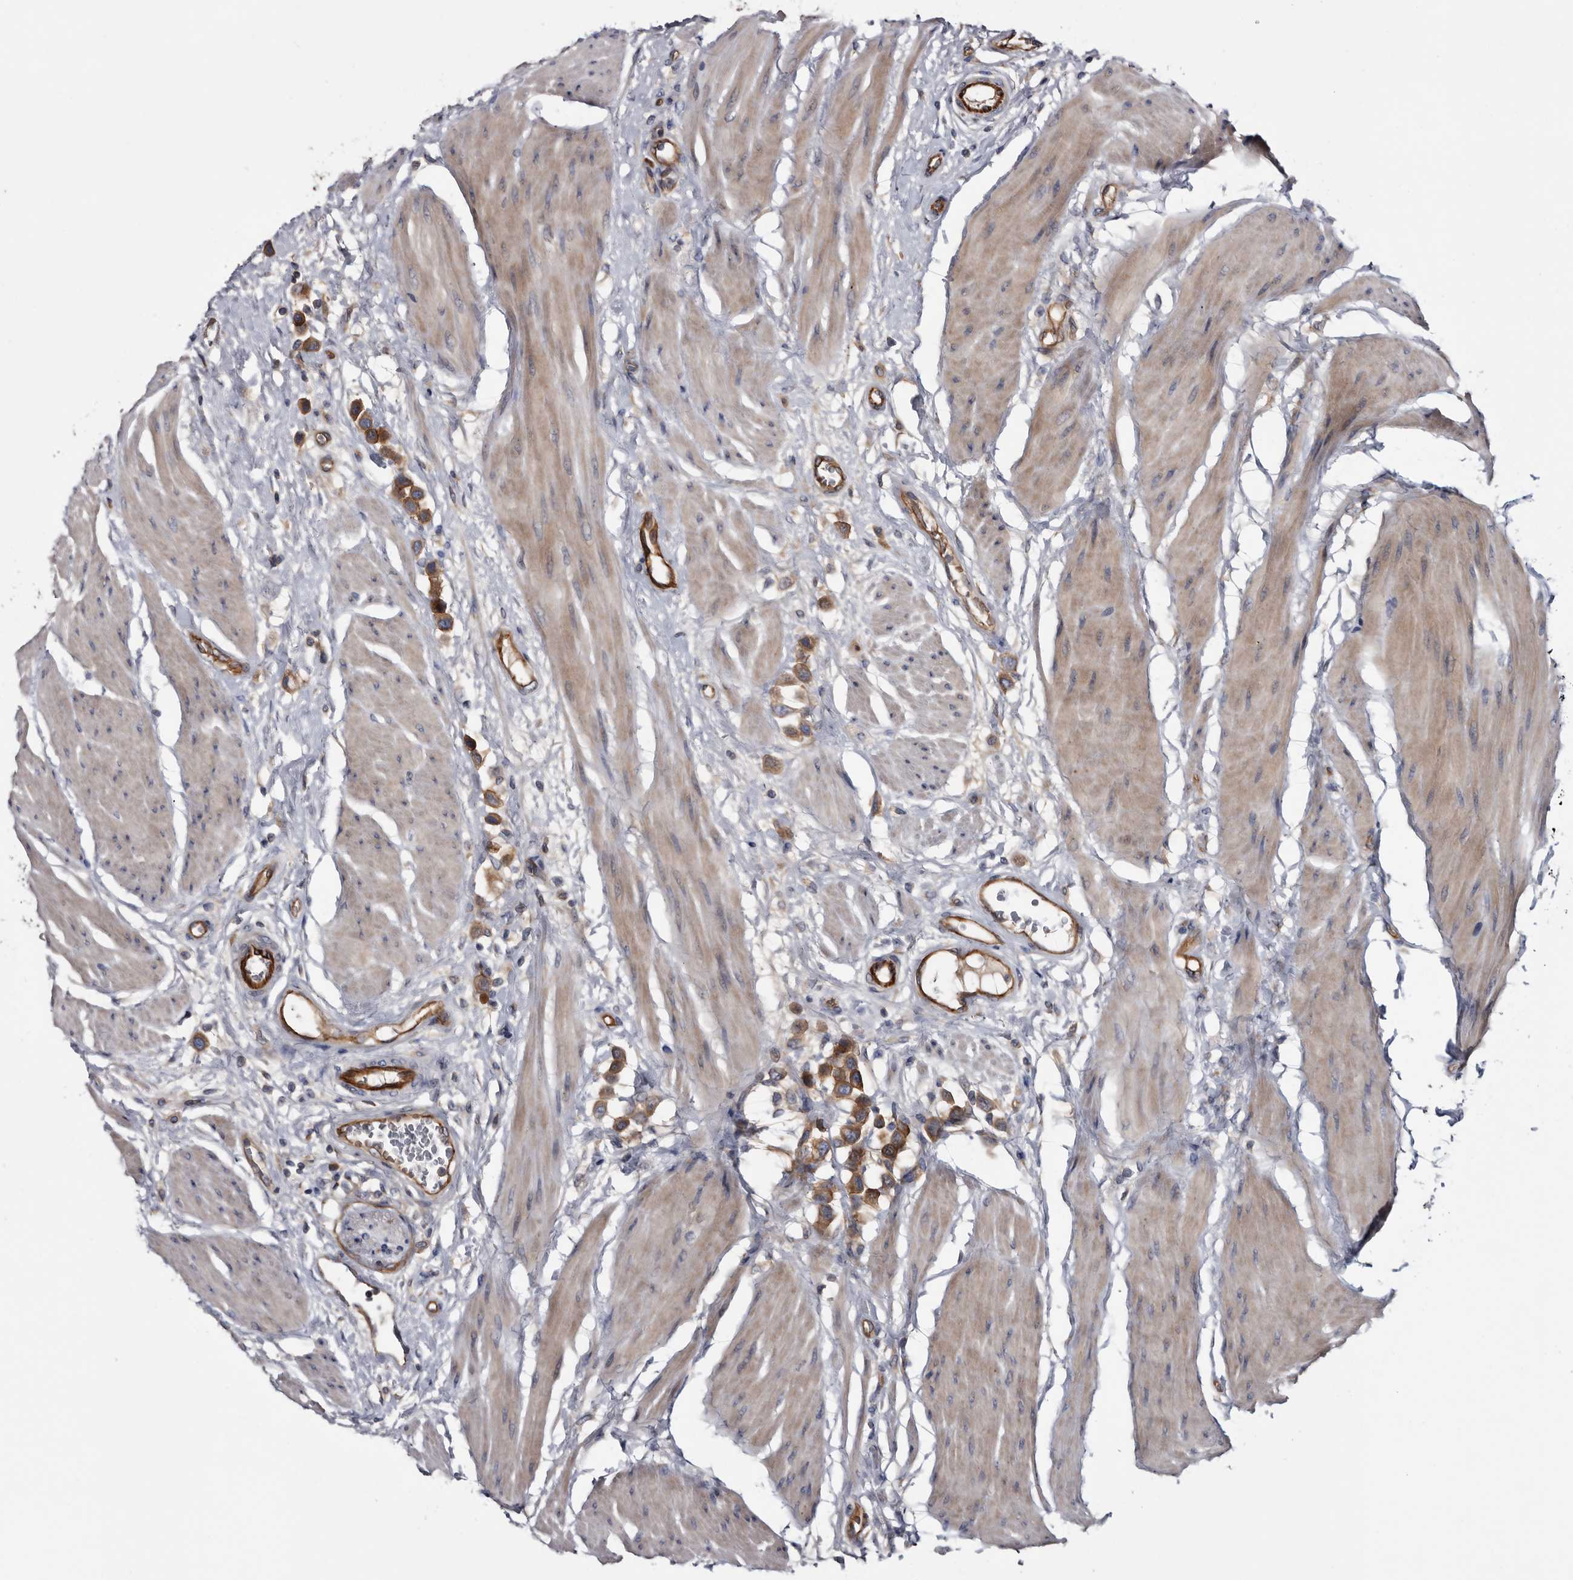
{"staining": {"intensity": "moderate", "quantity": ">75%", "location": "cytoplasmic/membranous"}, "tissue": "urothelial cancer", "cell_type": "Tumor cells", "image_type": "cancer", "snomed": [{"axis": "morphology", "description": "Urothelial carcinoma, High grade"}, {"axis": "topography", "description": "Urinary bladder"}], "caption": "Moderate cytoplasmic/membranous staining for a protein is present in approximately >75% of tumor cells of high-grade urothelial carcinoma using immunohistochemistry (IHC).", "gene": "TSPAN17", "patient": {"sex": "male", "age": 50}}